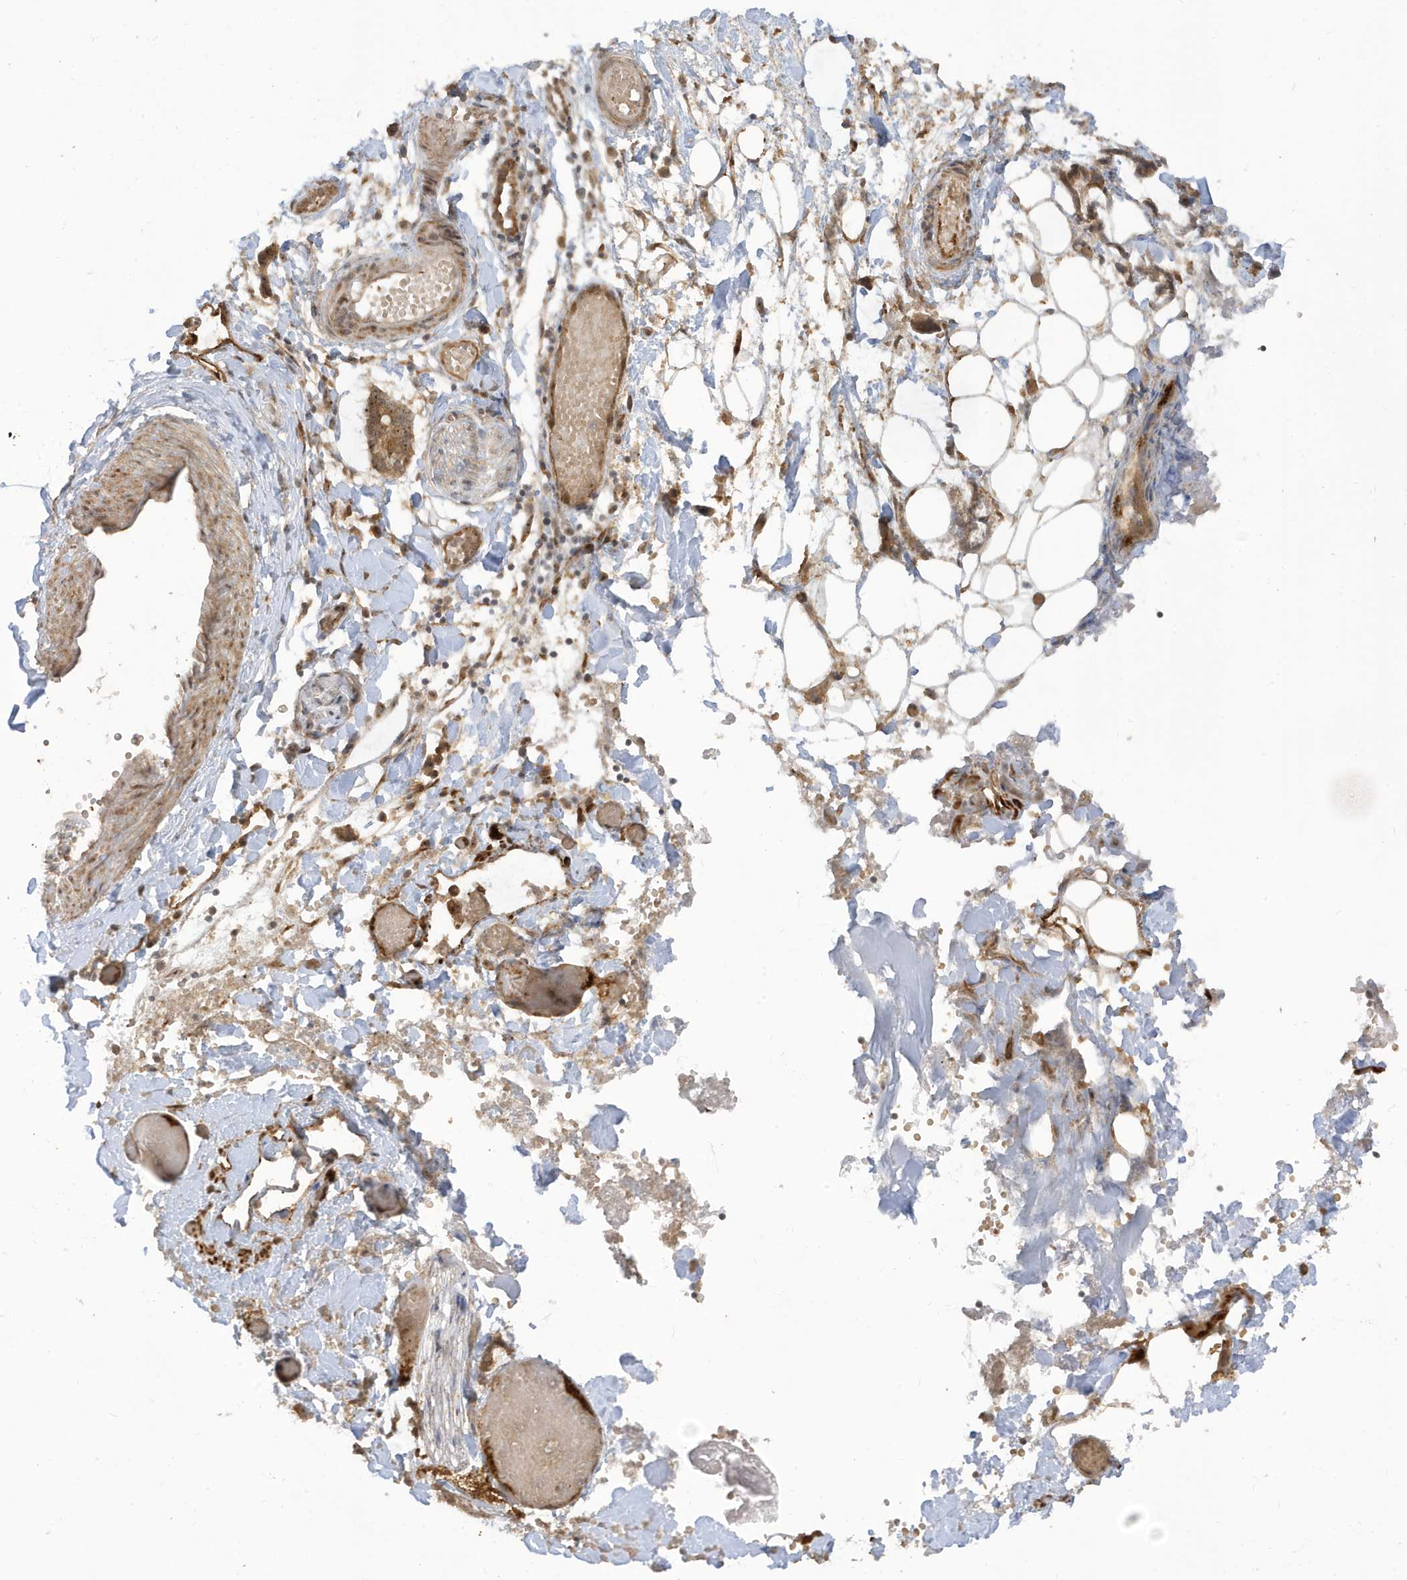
{"staining": {"intensity": "strong", "quantity": ">75%", "location": "cytoplasmic/membranous"}, "tissue": "adipose tissue", "cell_type": "Adipocytes", "image_type": "normal", "snomed": [{"axis": "morphology", "description": "Normal tissue, NOS"}, {"axis": "morphology", "description": "Adenocarcinoma, NOS"}, {"axis": "topography", "description": "Smooth muscle"}, {"axis": "topography", "description": "Colon"}], "caption": "Adipocytes reveal high levels of strong cytoplasmic/membranous positivity in approximately >75% of cells in unremarkable adipose tissue.", "gene": "ECM2", "patient": {"sex": "male", "age": 14}}